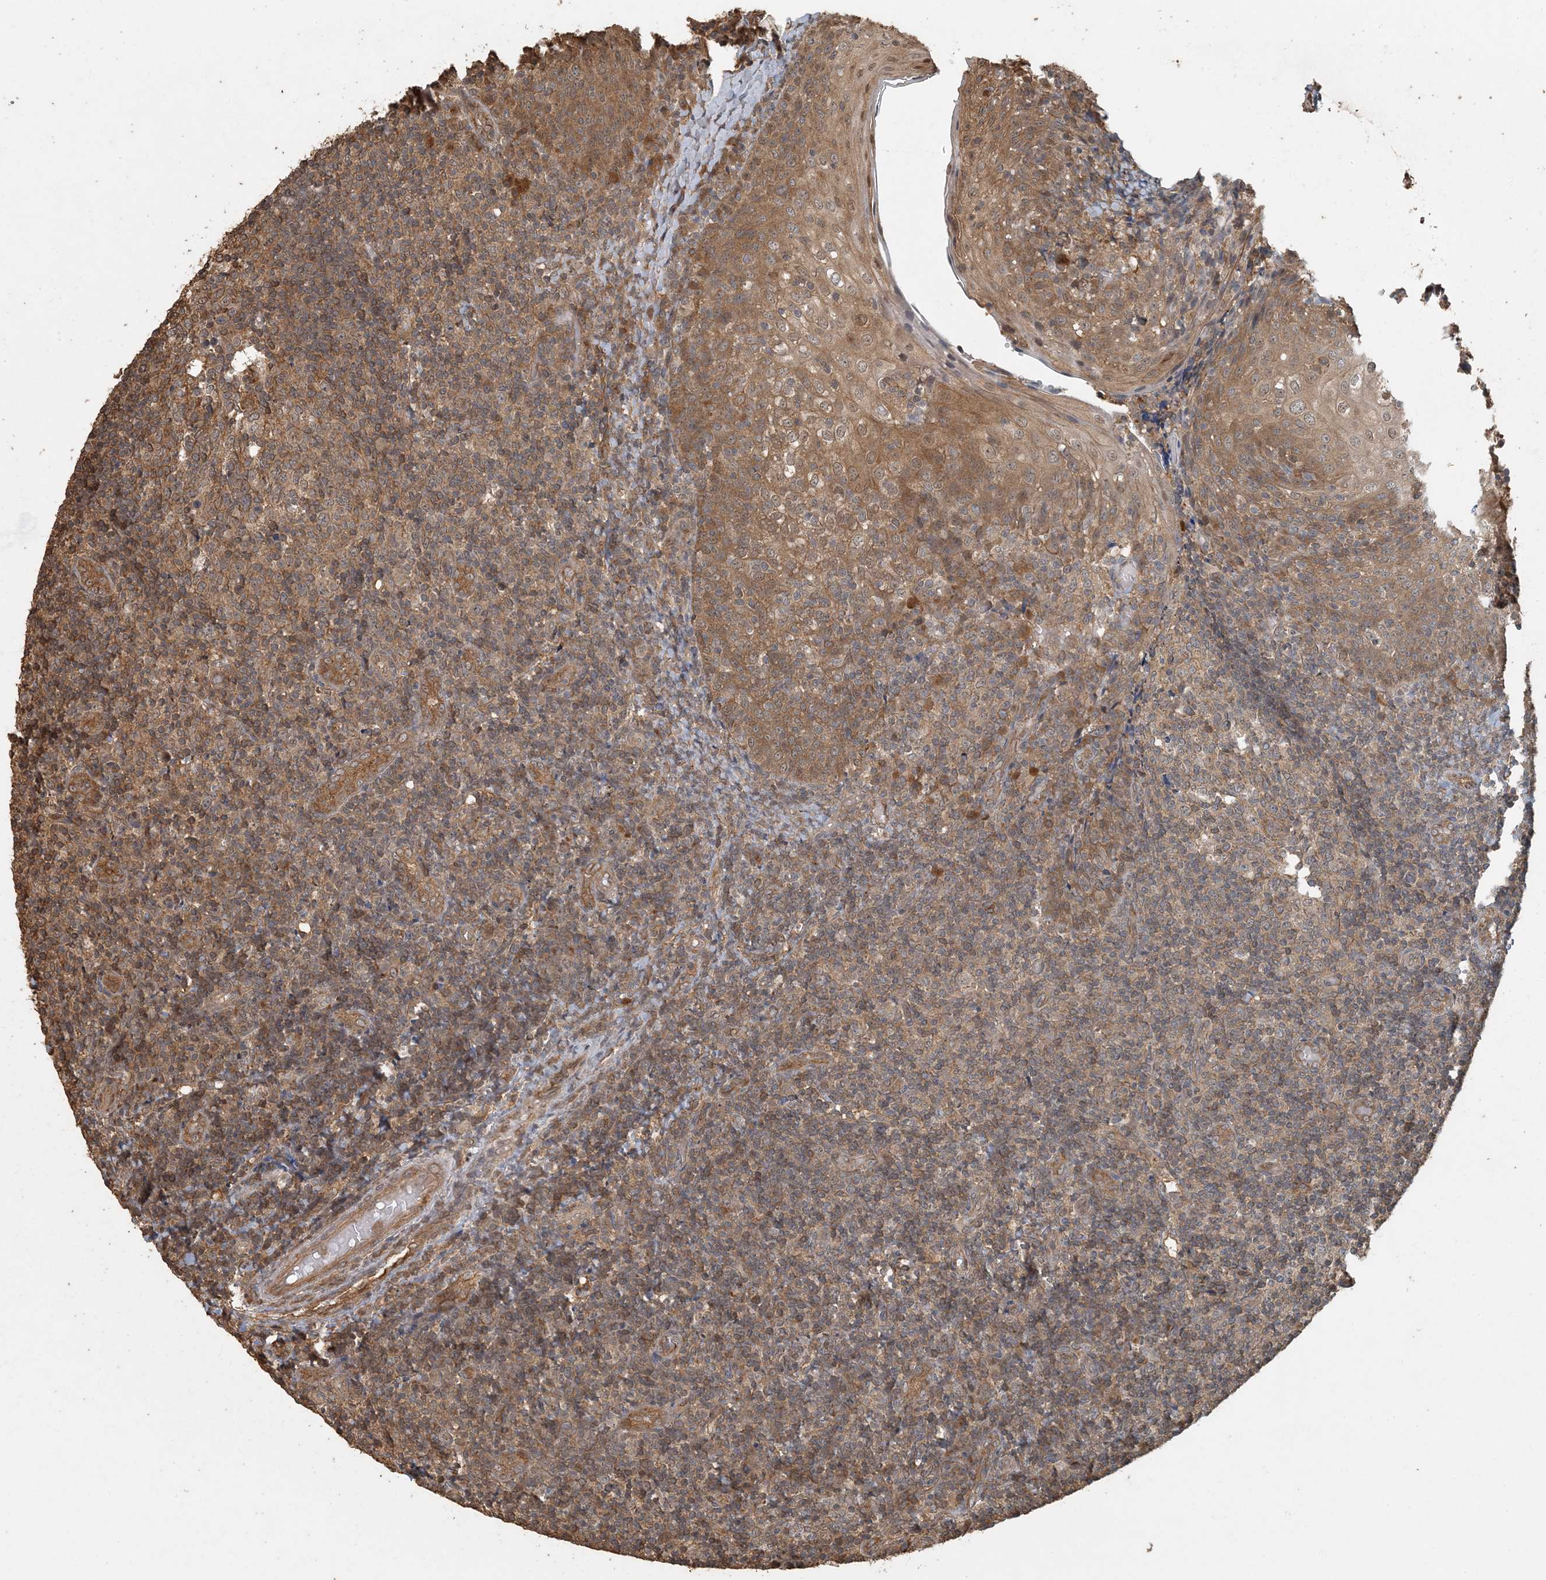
{"staining": {"intensity": "moderate", "quantity": ">75%", "location": "cytoplasmic/membranous"}, "tissue": "tonsil", "cell_type": "Germinal center cells", "image_type": "normal", "snomed": [{"axis": "morphology", "description": "Normal tissue, NOS"}, {"axis": "topography", "description": "Tonsil"}], "caption": "IHC photomicrograph of benign human tonsil stained for a protein (brown), which displays medium levels of moderate cytoplasmic/membranous positivity in approximately >75% of germinal center cells.", "gene": "AK9", "patient": {"sex": "female", "age": 19}}